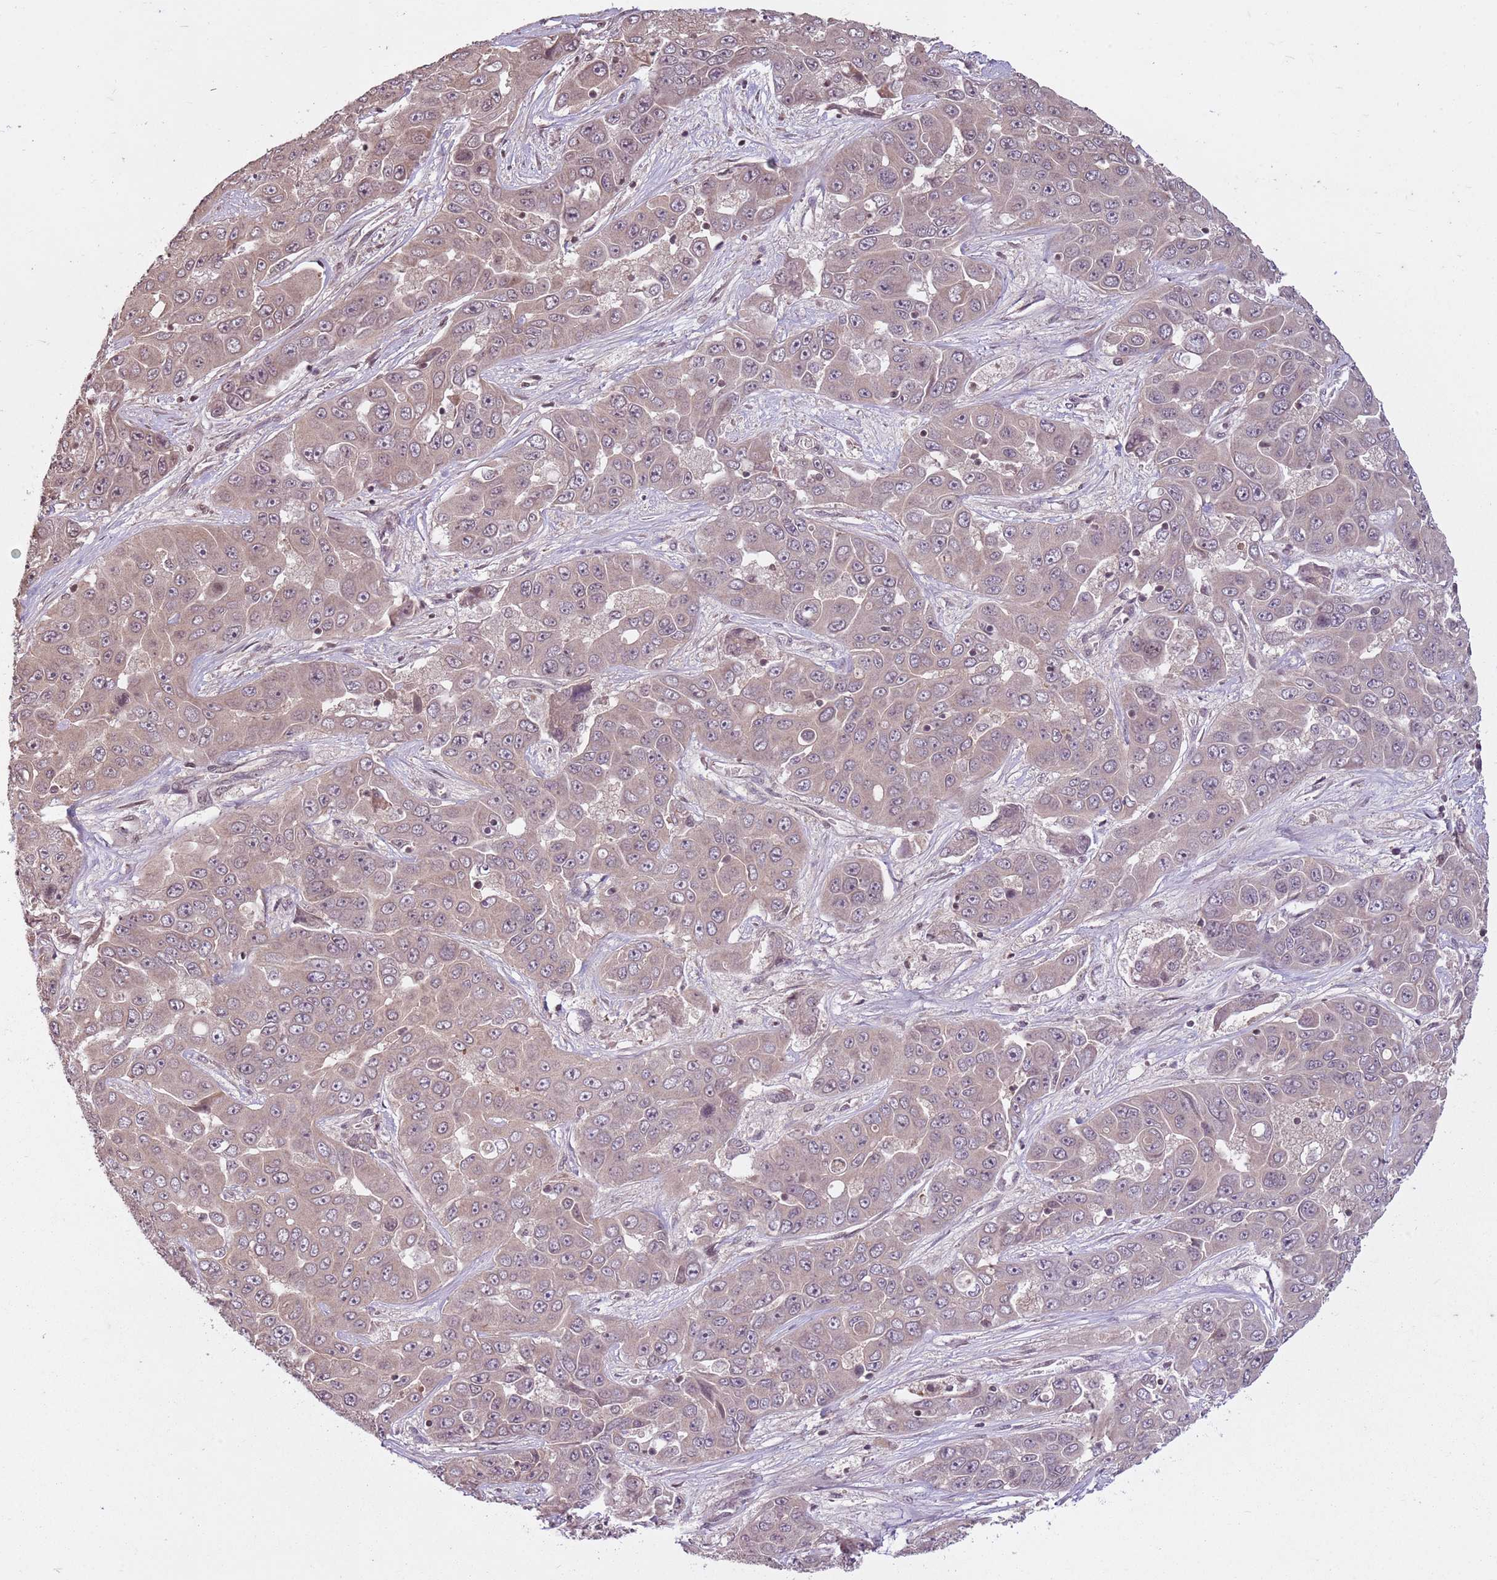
{"staining": {"intensity": "weak", "quantity": ">75%", "location": "cytoplasmic/membranous"}, "tissue": "liver cancer", "cell_type": "Tumor cells", "image_type": "cancer", "snomed": [{"axis": "morphology", "description": "Cholangiocarcinoma"}, {"axis": "topography", "description": "Liver"}], "caption": "Immunohistochemistry (IHC) (DAB (3,3'-diaminobenzidine)) staining of liver cholangiocarcinoma exhibits weak cytoplasmic/membranous protein expression in about >75% of tumor cells. The protein is stained brown, and the nuclei are stained in blue (DAB IHC with brightfield microscopy, high magnification).", "gene": "CAPN9", "patient": {"sex": "female", "age": 52}}